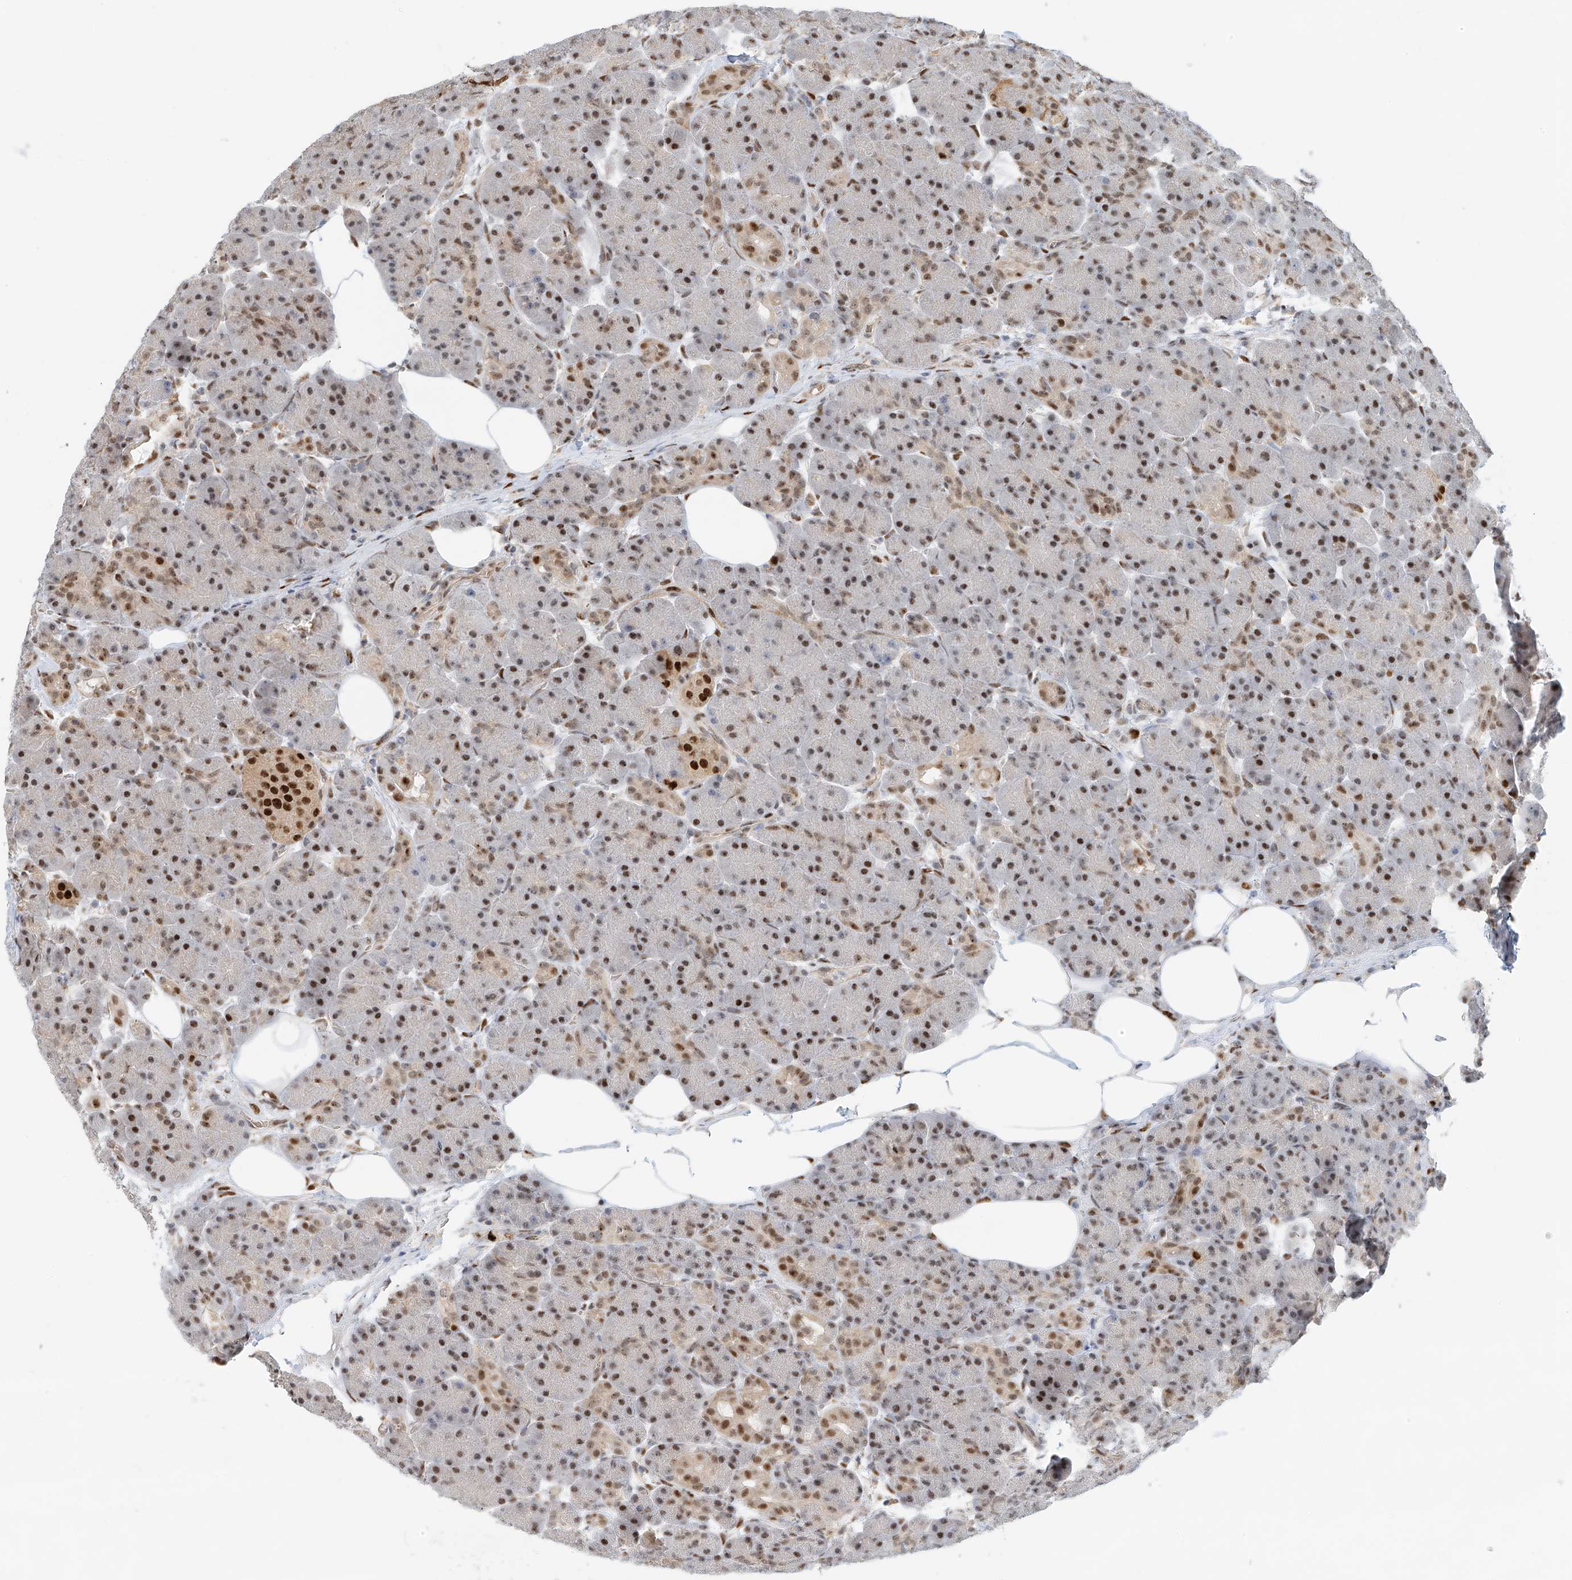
{"staining": {"intensity": "moderate", "quantity": "25%-75%", "location": "nuclear"}, "tissue": "pancreas", "cell_type": "Exocrine glandular cells", "image_type": "normal", "snomed": [{"axis": "morphology", "description": "Normal tissue, NOS"}, {"axis": "topography", "description": "Pancreas"}], "caption": "A histopathology image showing moderate nuclear positivity in approximately 25%-75% of exocrine glandular cells in normal pancreas, as visualized by brown immunohistochemical staining.", "gene": "ZNF514", "patient": {"sex": "male", "age": 63}}